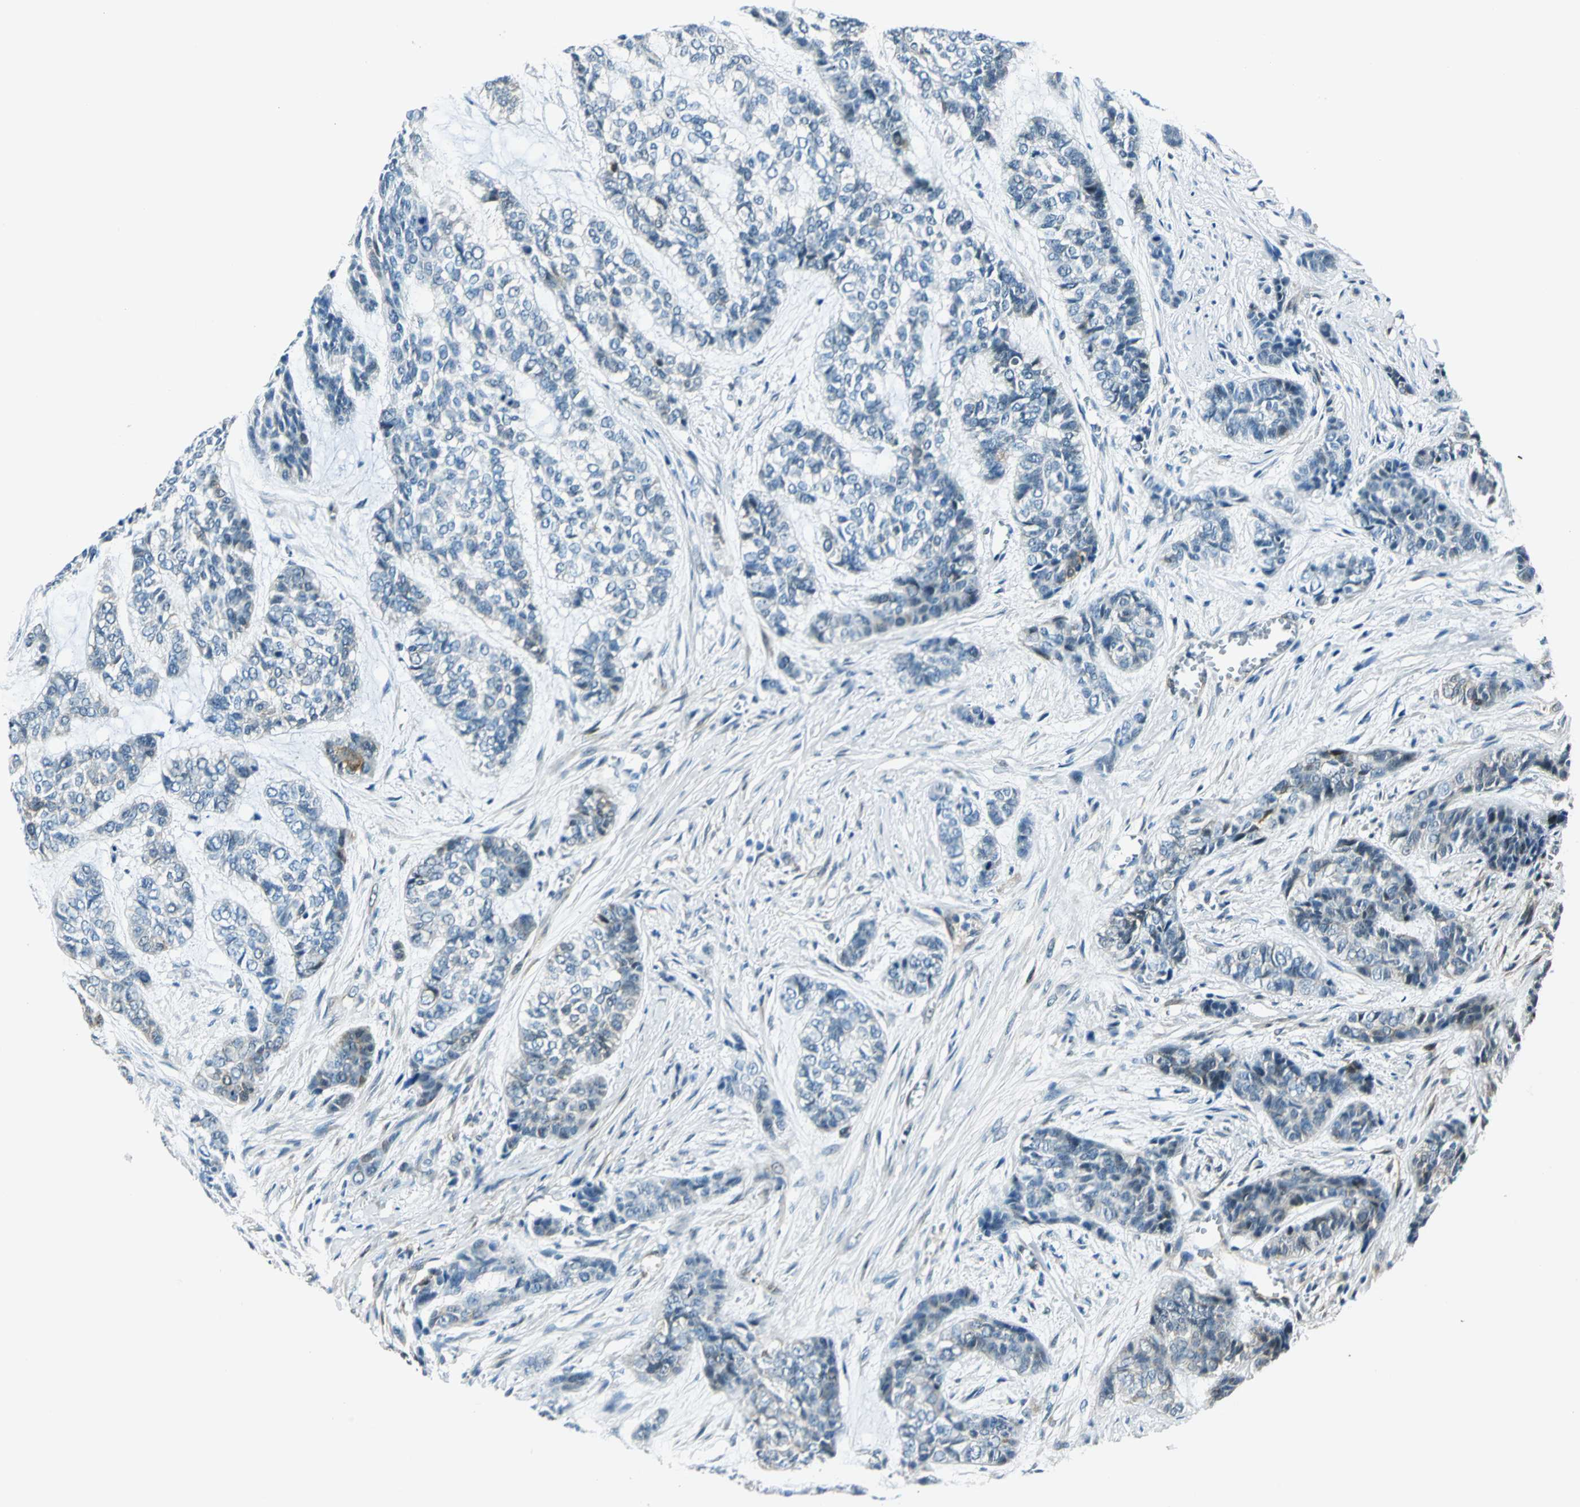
{"staining": {"intensity": "weak", "quantity": "25%-75%", "location": "cytoplasmic/membranous"}, "tissue": "skin cancer", "cell_type": "Tumor cells", "image_type": "cancer", "snomed": [{"axis": "morphology", "description": "Basal cell carcinoma"}, {"axis": "topography", "description": "Skin"}], "caption": "This image exhibits immunohistochemistry (IHC) staining of human skin basal cell carcinoma, with low weak cytoplasmic/membranous expression in about 25%-75% of tumor cells.", "gene": "HSPB1", "patient": {"sex": "female", "age": 64}}